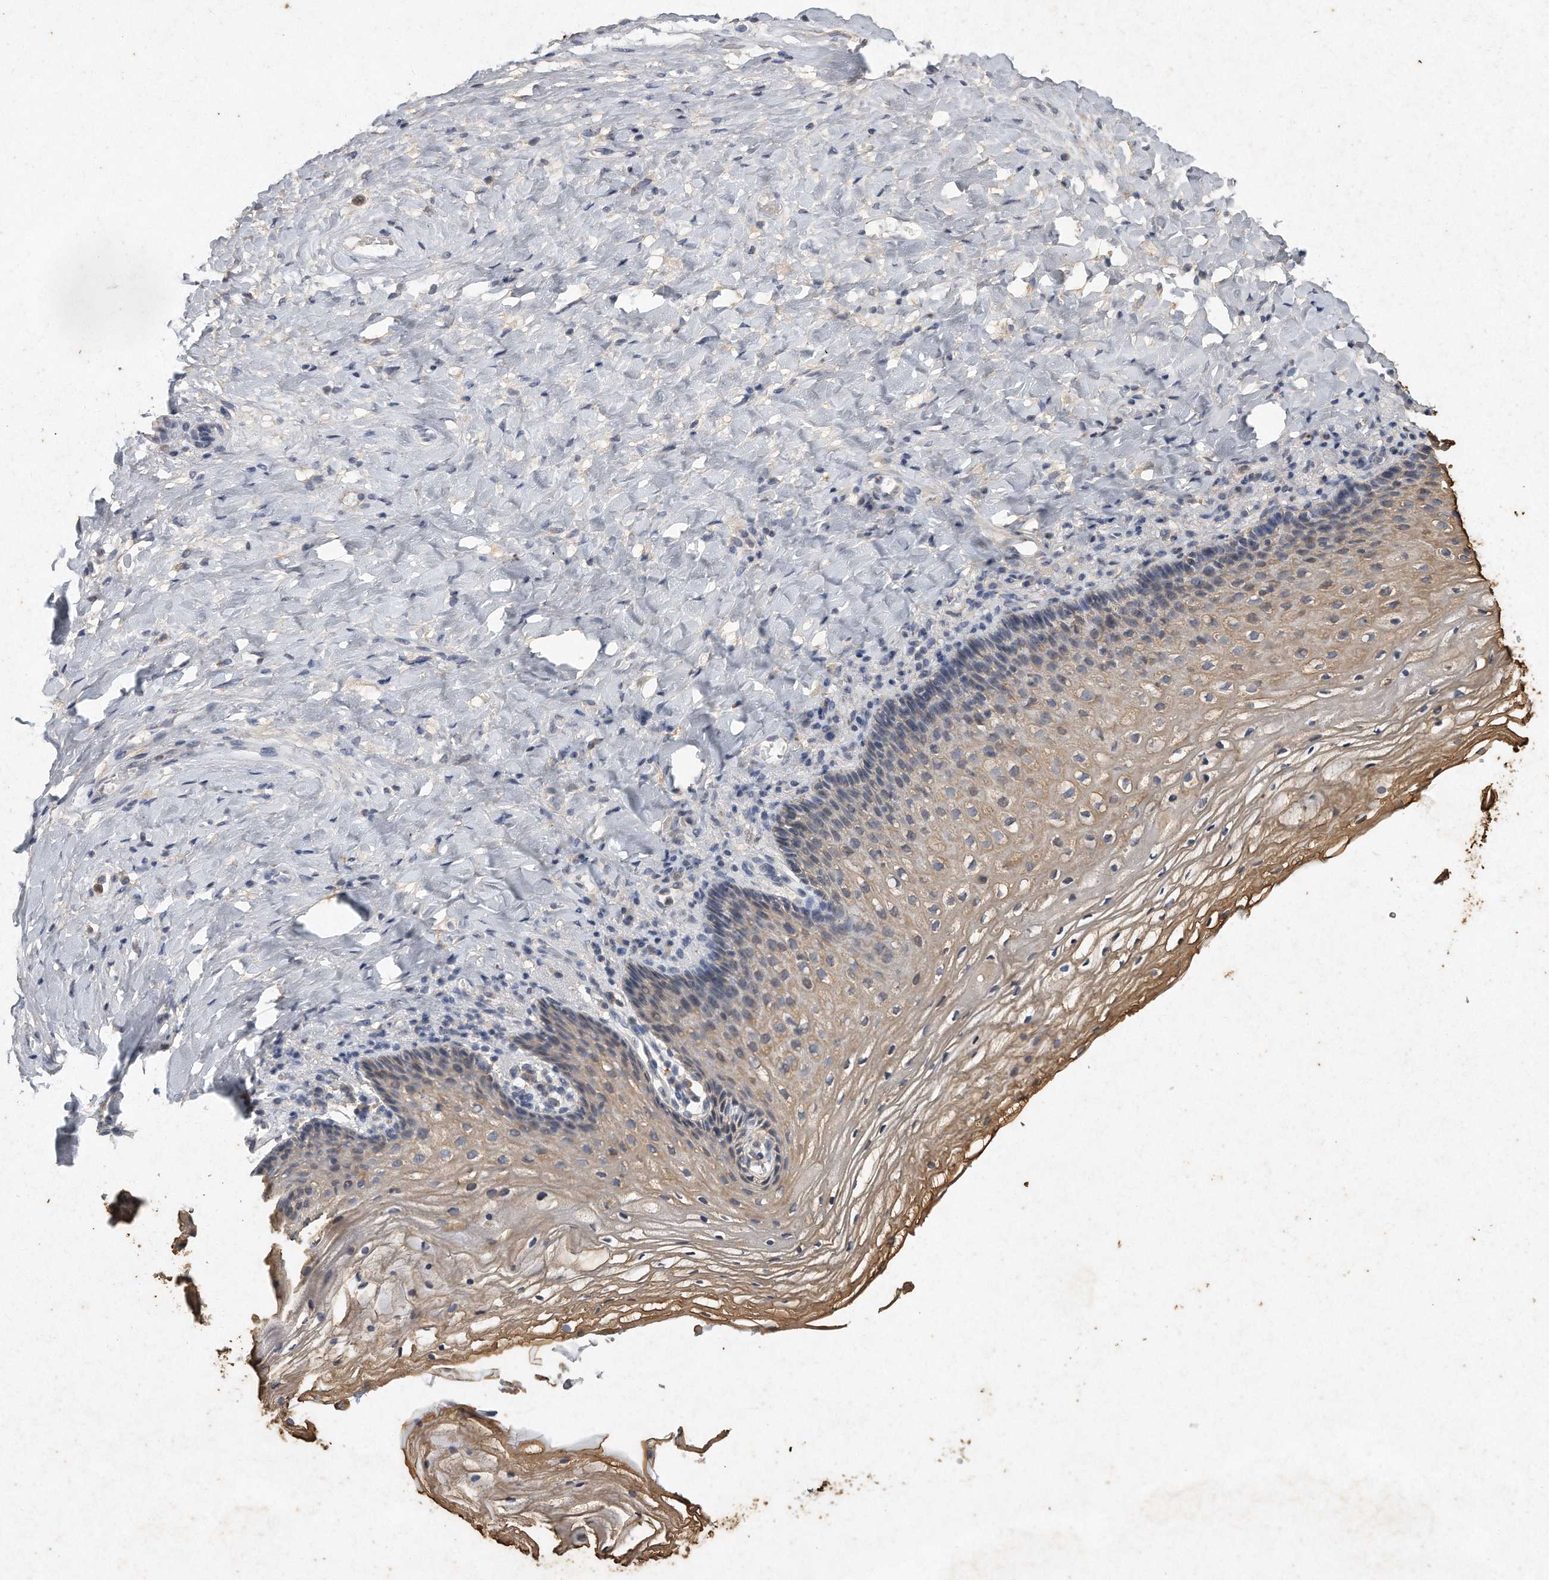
{"staining": {"intensity": "weak", "quantity": "25%-75%", "location": "cytoplasmic/membranous"}, "tissue": "vagina", "cell_type": "Squamous epithelial cells", "image_type": "normal", "snomed": [{"axis": "morphology", "description": "Normal tissue, NOS"}, {"axis": "topography", "description": "Vagina"}], "caption": "This histopathology image shows IHC staining of unremarkable human vagina, with low weak cytoplasmic/membranous expression in approximately 25%-75% of squamous epithelial cells.", "gene": "CAMK1", "patient": {"sex": "female", "age": 60}}